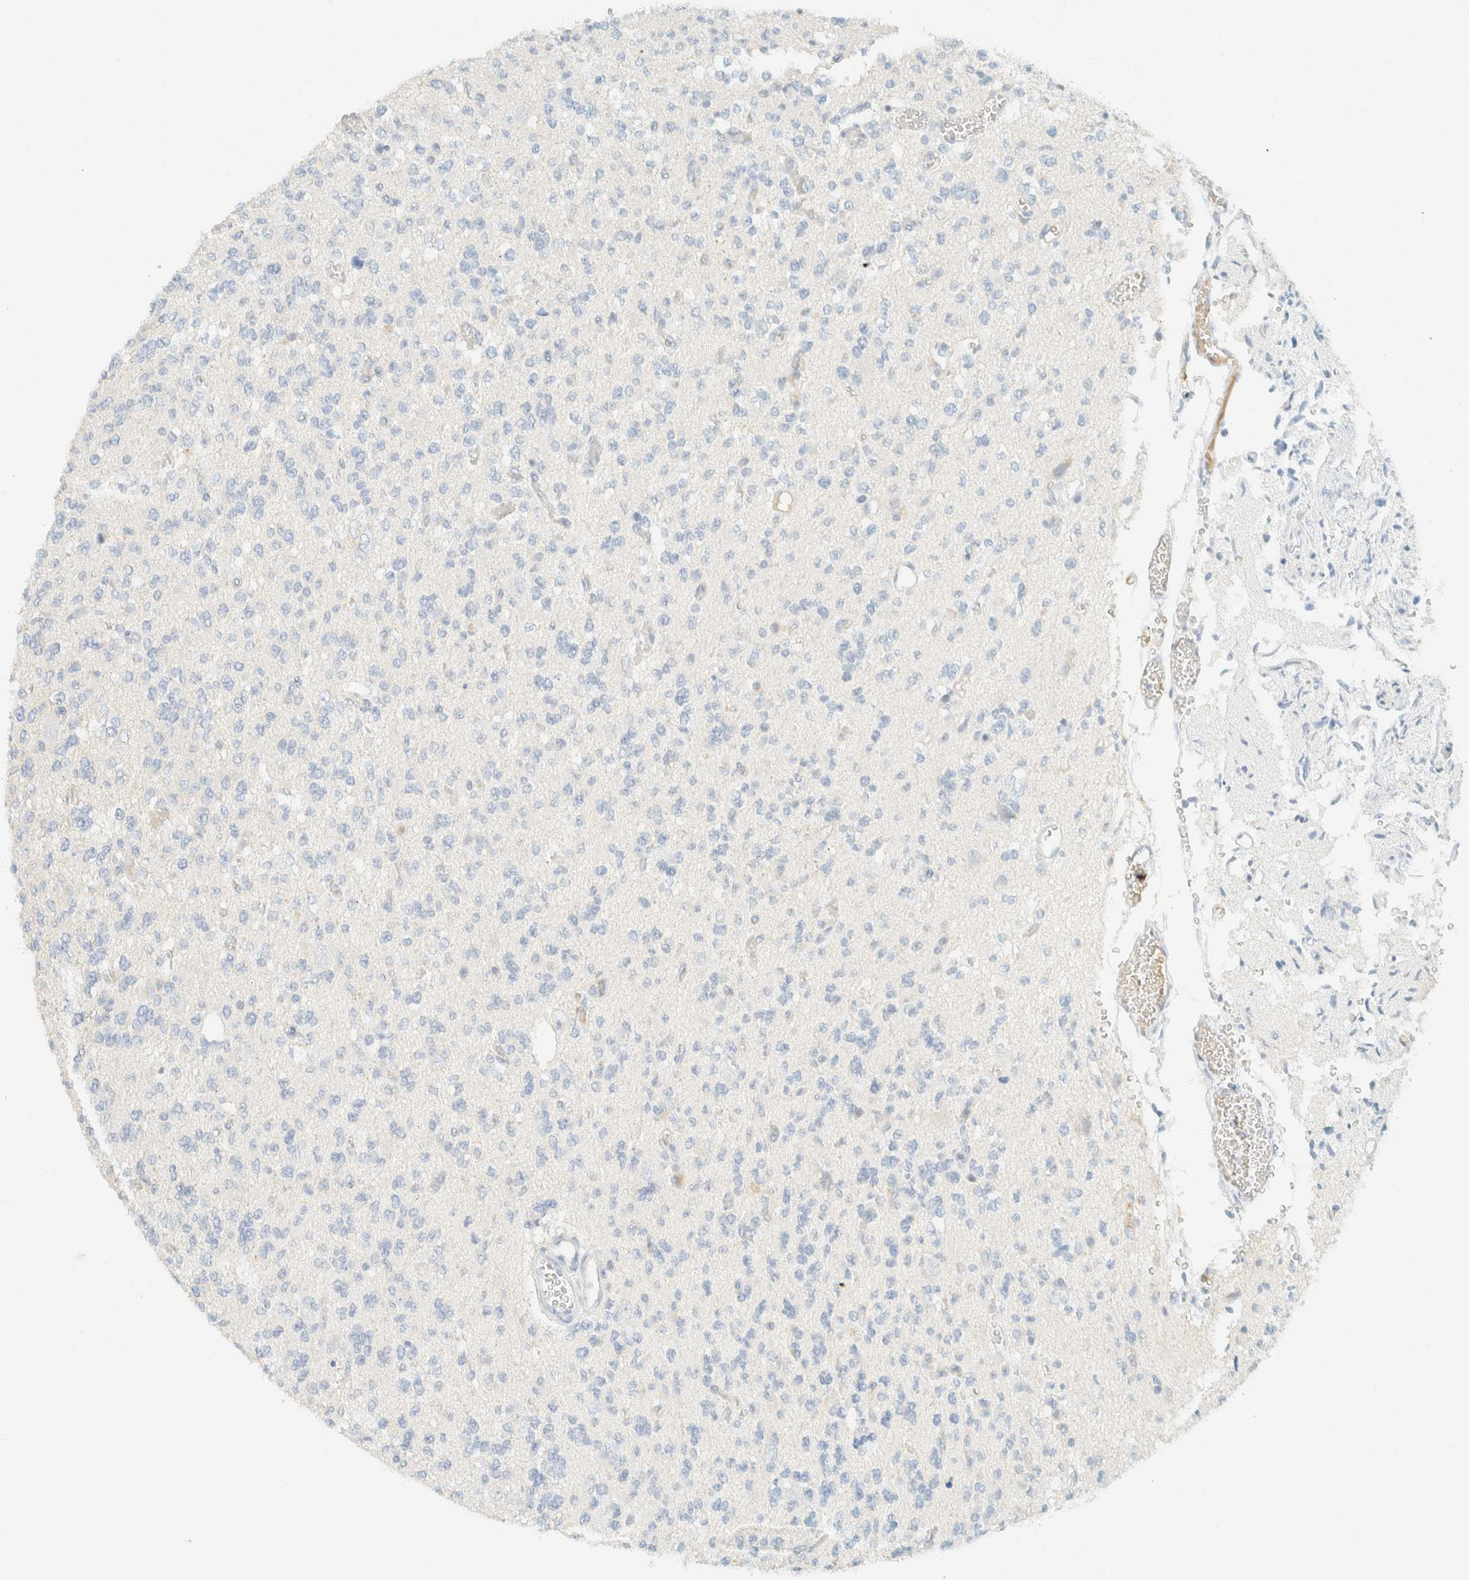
{"staining": {"intensity": "negative", "quantity": "none", "location": "none"}, "tissue": "glioma", "cell_type": "Tumor cells", "image_type": "cancer", "snomed": [{"axis": "morphology", "description": "Glioma, malignant, Low grade"}, {"axis": "topography", "description": "Brain"}], "caption": "Immunohistochemistry micrograph of glioma stained for a protein (brown), which exhibits no positivity in tumor cells. (Stains: DAB (3,3'-diaminobenzidine) immunohistochemistry with hematoxylin counter stain, Microscopy: brightfield microscopy at high magnification).", "gene": "GPA33", "patient": {"sex": "male", "age": 38}}